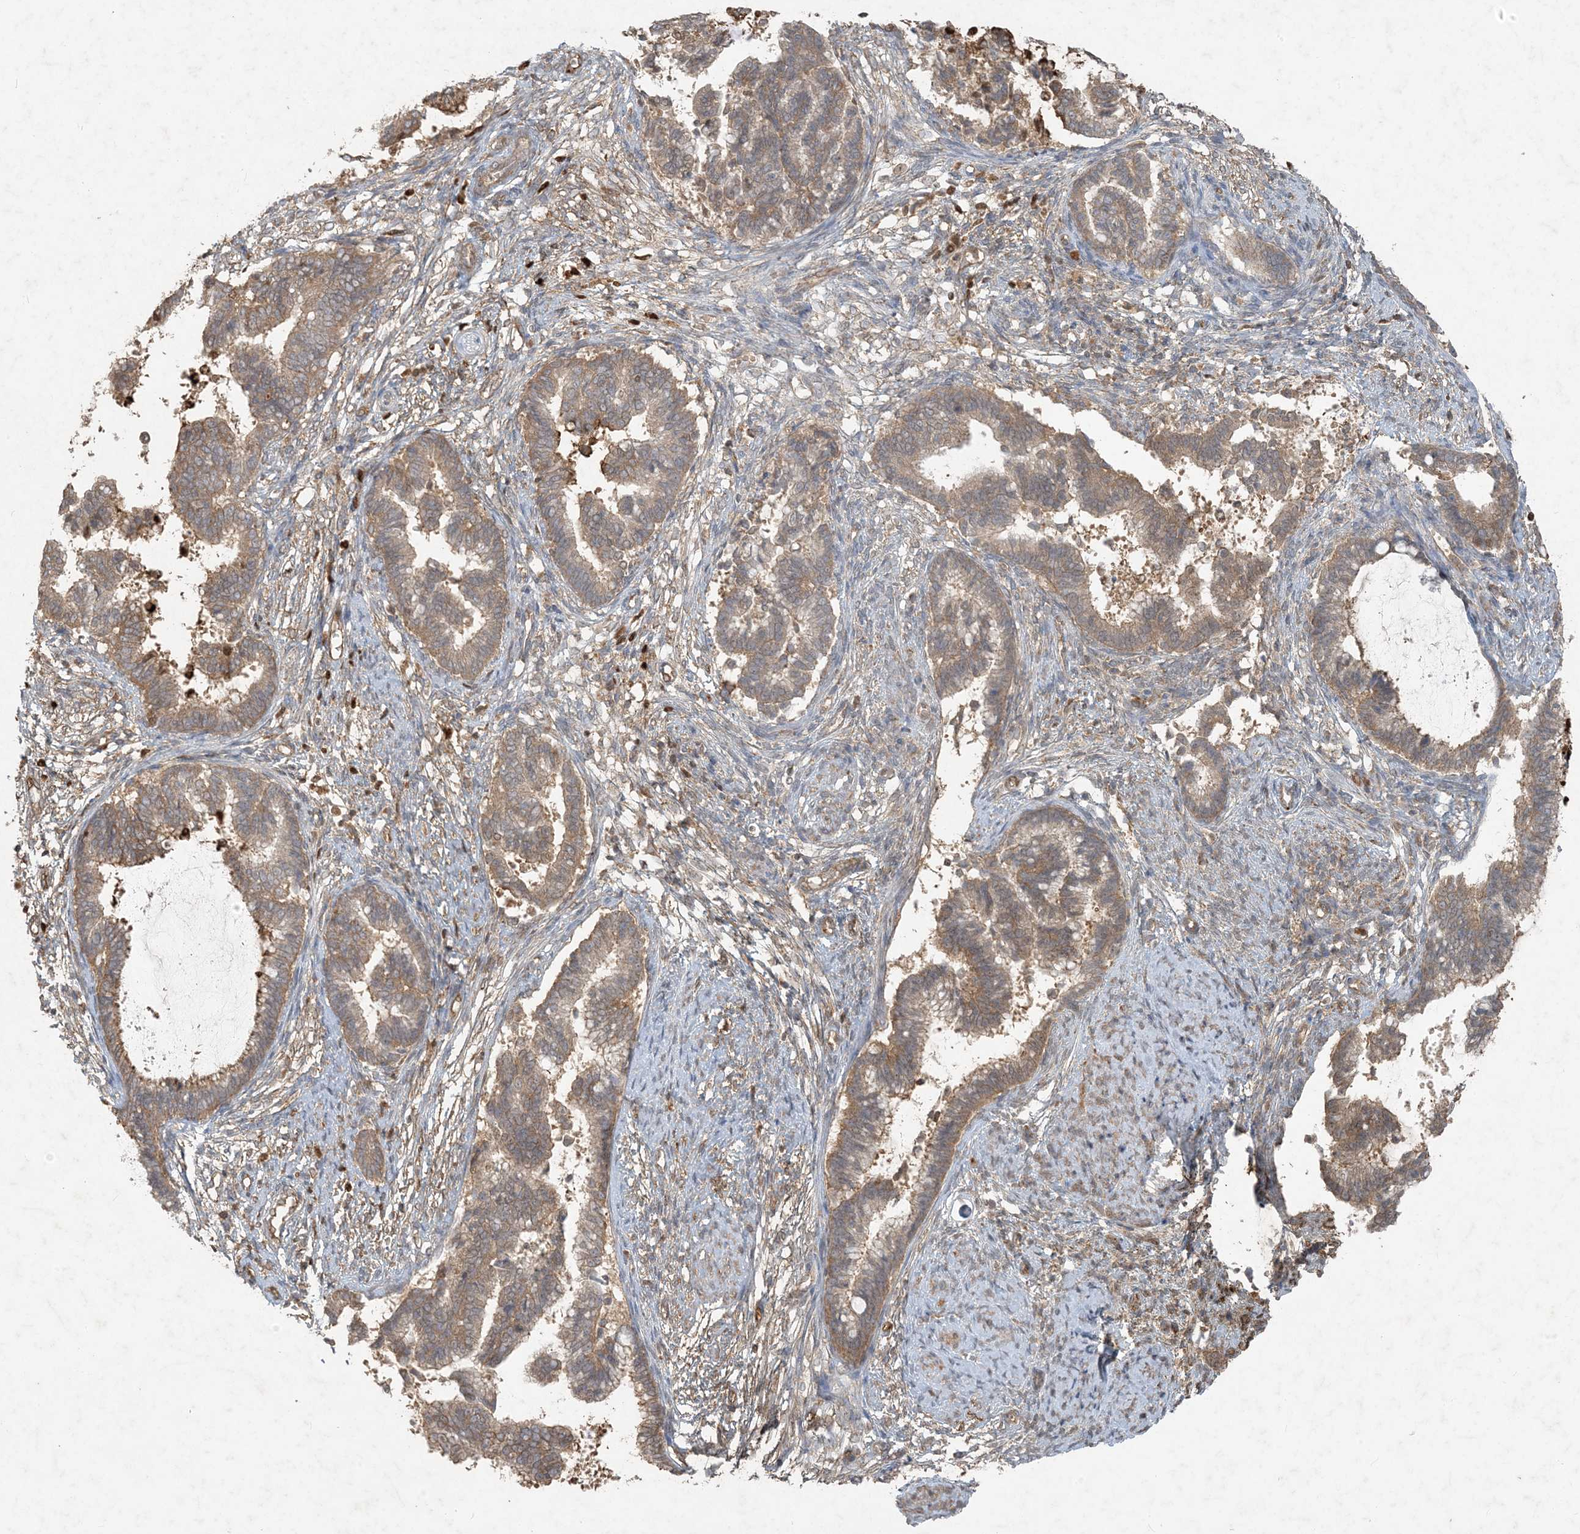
{"staining": {"intensity": "moderate", "quantity": ">75%", "location": "cytoplasmic/membranous"}, "tissue": "cervical cancer", "cell_type": "Tumor cells", "image_type": "cancer", "snomed": [{"axis": "morphology", "description": "Adenocarcinoma, NOS"}, {"axis": "topography", "description": "Cervix"}], "caption": "Brown immunohistochemical staining in cervical adenocarcinoma displays moderate cytoplasmic/membranous positivity in approximately >75% of tumor cells.", "gene": "MCOLN1", "patient": {"sex": "female", "age": 44}}